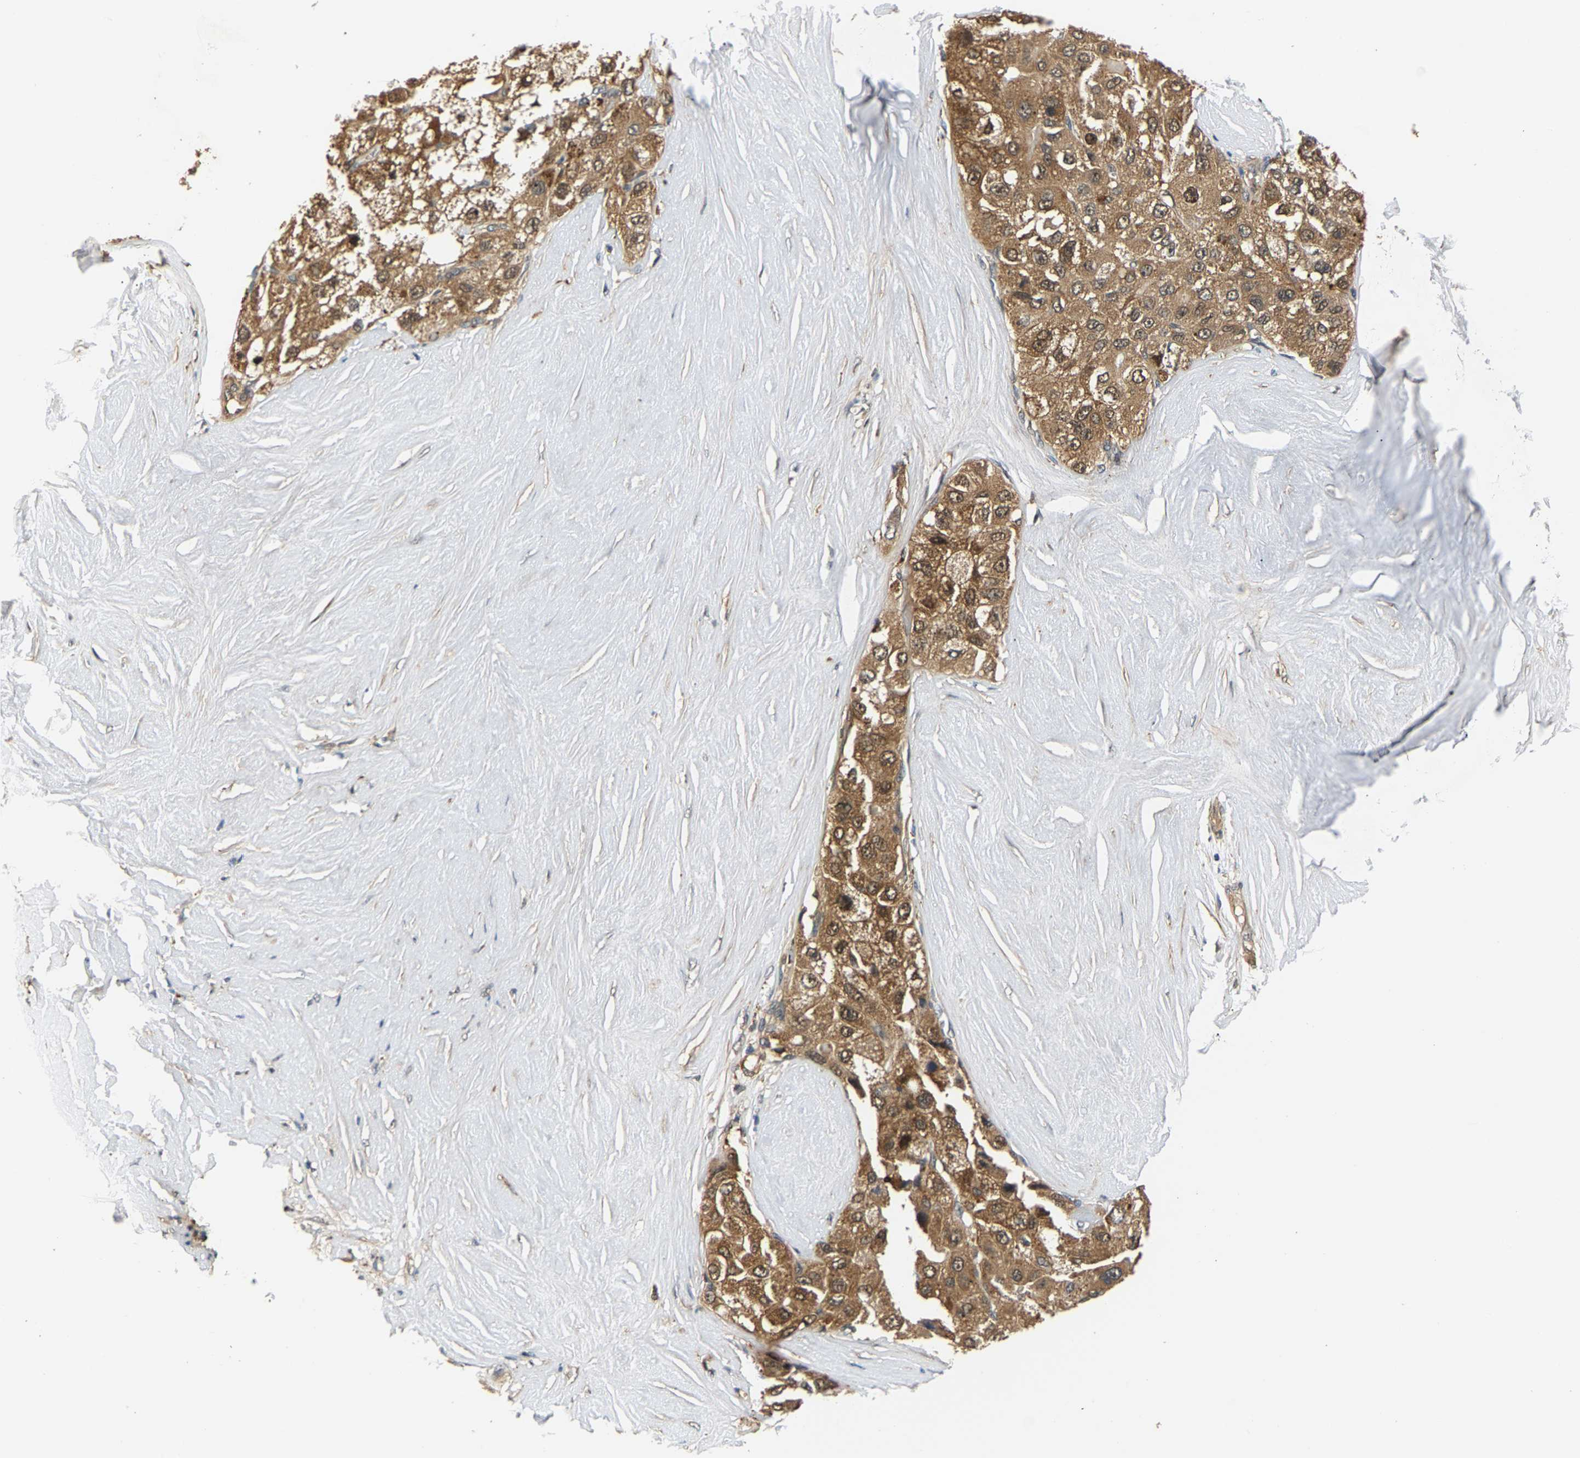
{"staining": {"intensity": "moderate", "quantity": ">75%", "location": "cytoplasmic/membranous,nuclear"}, "tissue": "liver cancer", "cell_type": "Tumor cells", "image_type": "cancer", "snomed": [{"axis": "morphology", "description": "Carcinoma, Hepatocellular, NOS"}, {"axis": "topography", "description": "Liver"}], "caption": "Protein expression analysis of human hepatocellular carcinoma (liver) reveals moderate cytoplasmic/membranous and nuclear staining in about >75% of tumor cells.", "gene": "LARP6", "patient": {"sex": "male", "age": 80}}